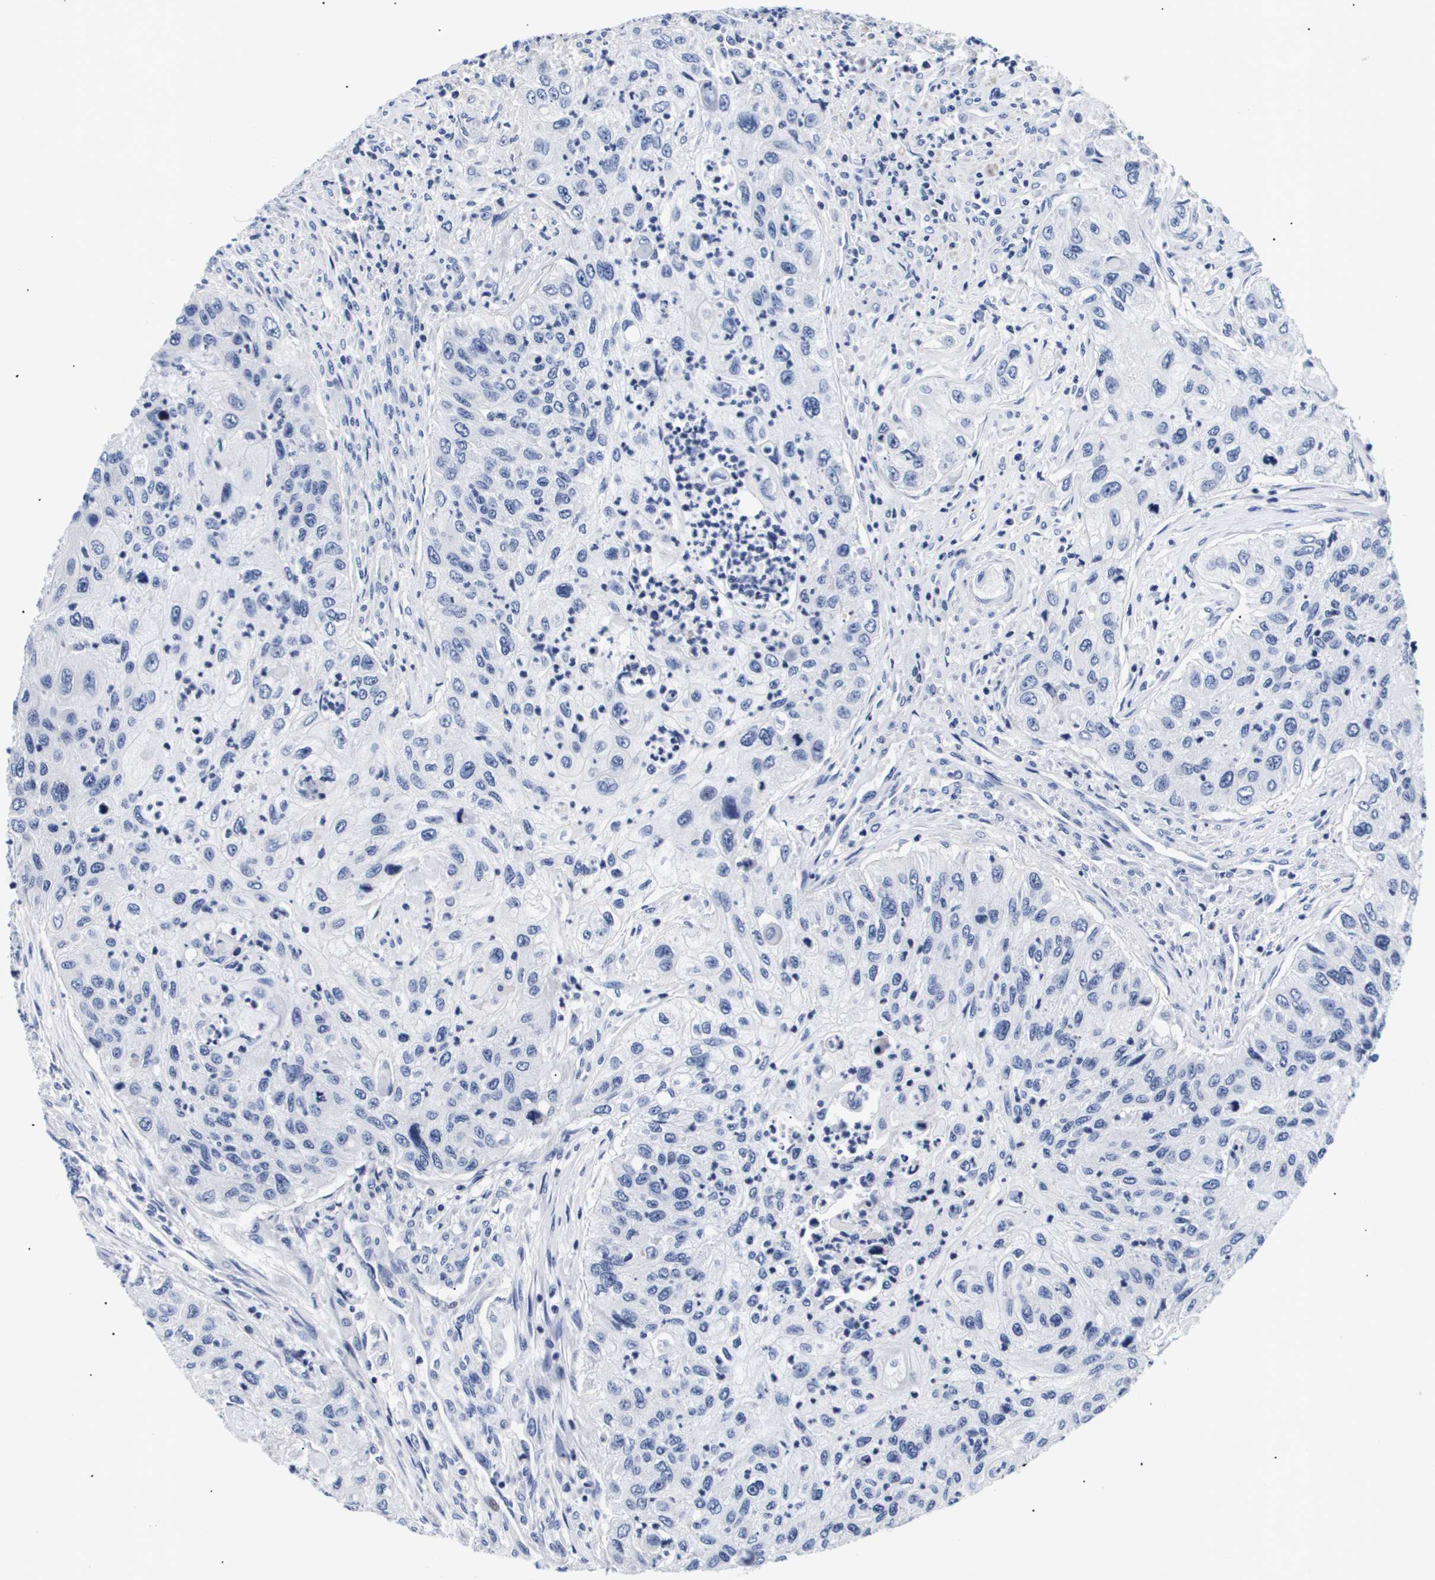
{"staining": {"intensity": "negative", "quantity": "none", "location": "none"}, "tissue": "urothelial cancer", "cell_type": "Tumor cells", "image_type": "cancer", "snomed": [{"axis": "morphology", "description": "Urothelial carcinoma, High grade"}, {"axis": "topography", "description": "Urinary bladder"}], "caption": "Urothelial cancer stained for a protein using immunohistochemistry (IHC) shows no staining tumor cells.", "gene": "SHD", "patient": {"sex": "female", "age": 60}}